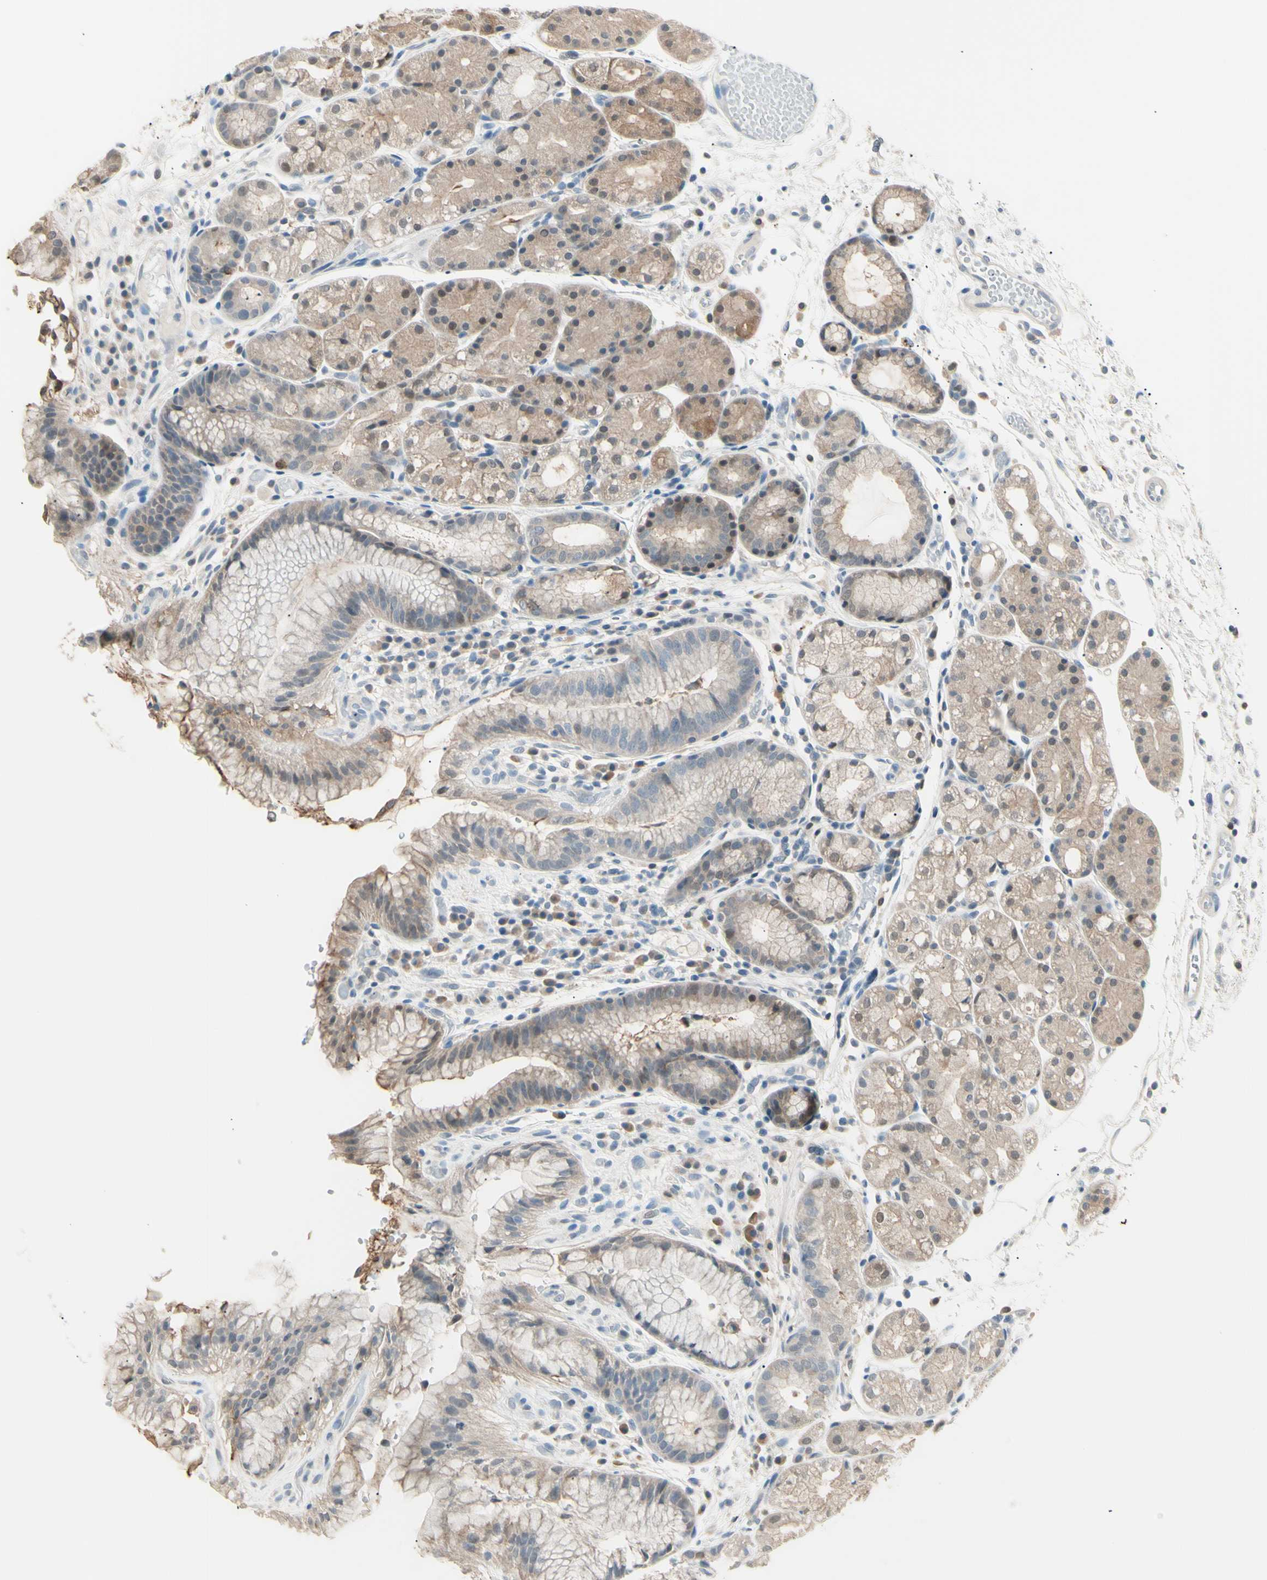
{"staining": {"intensity": "weak", "quantity": ">75%", "location": "cytoplasmic/membranous"}, "tissue": "stomach", "cell_type": "Glandular cells", "image_type": "normal", "snomed": [{"axis": "morphology", "description": "Normal tissue, NOS"}, {"axis": "topography", "description": "Stomach, upper"}], "caption": "Immunohistochemical staining of benign human stomach exhibits low levels of weak cytoplasmic/membranous expression in approximately >75% of glandular cells.", "gene": "LHPP", "patient": {"sex": "male", "age": 72}}